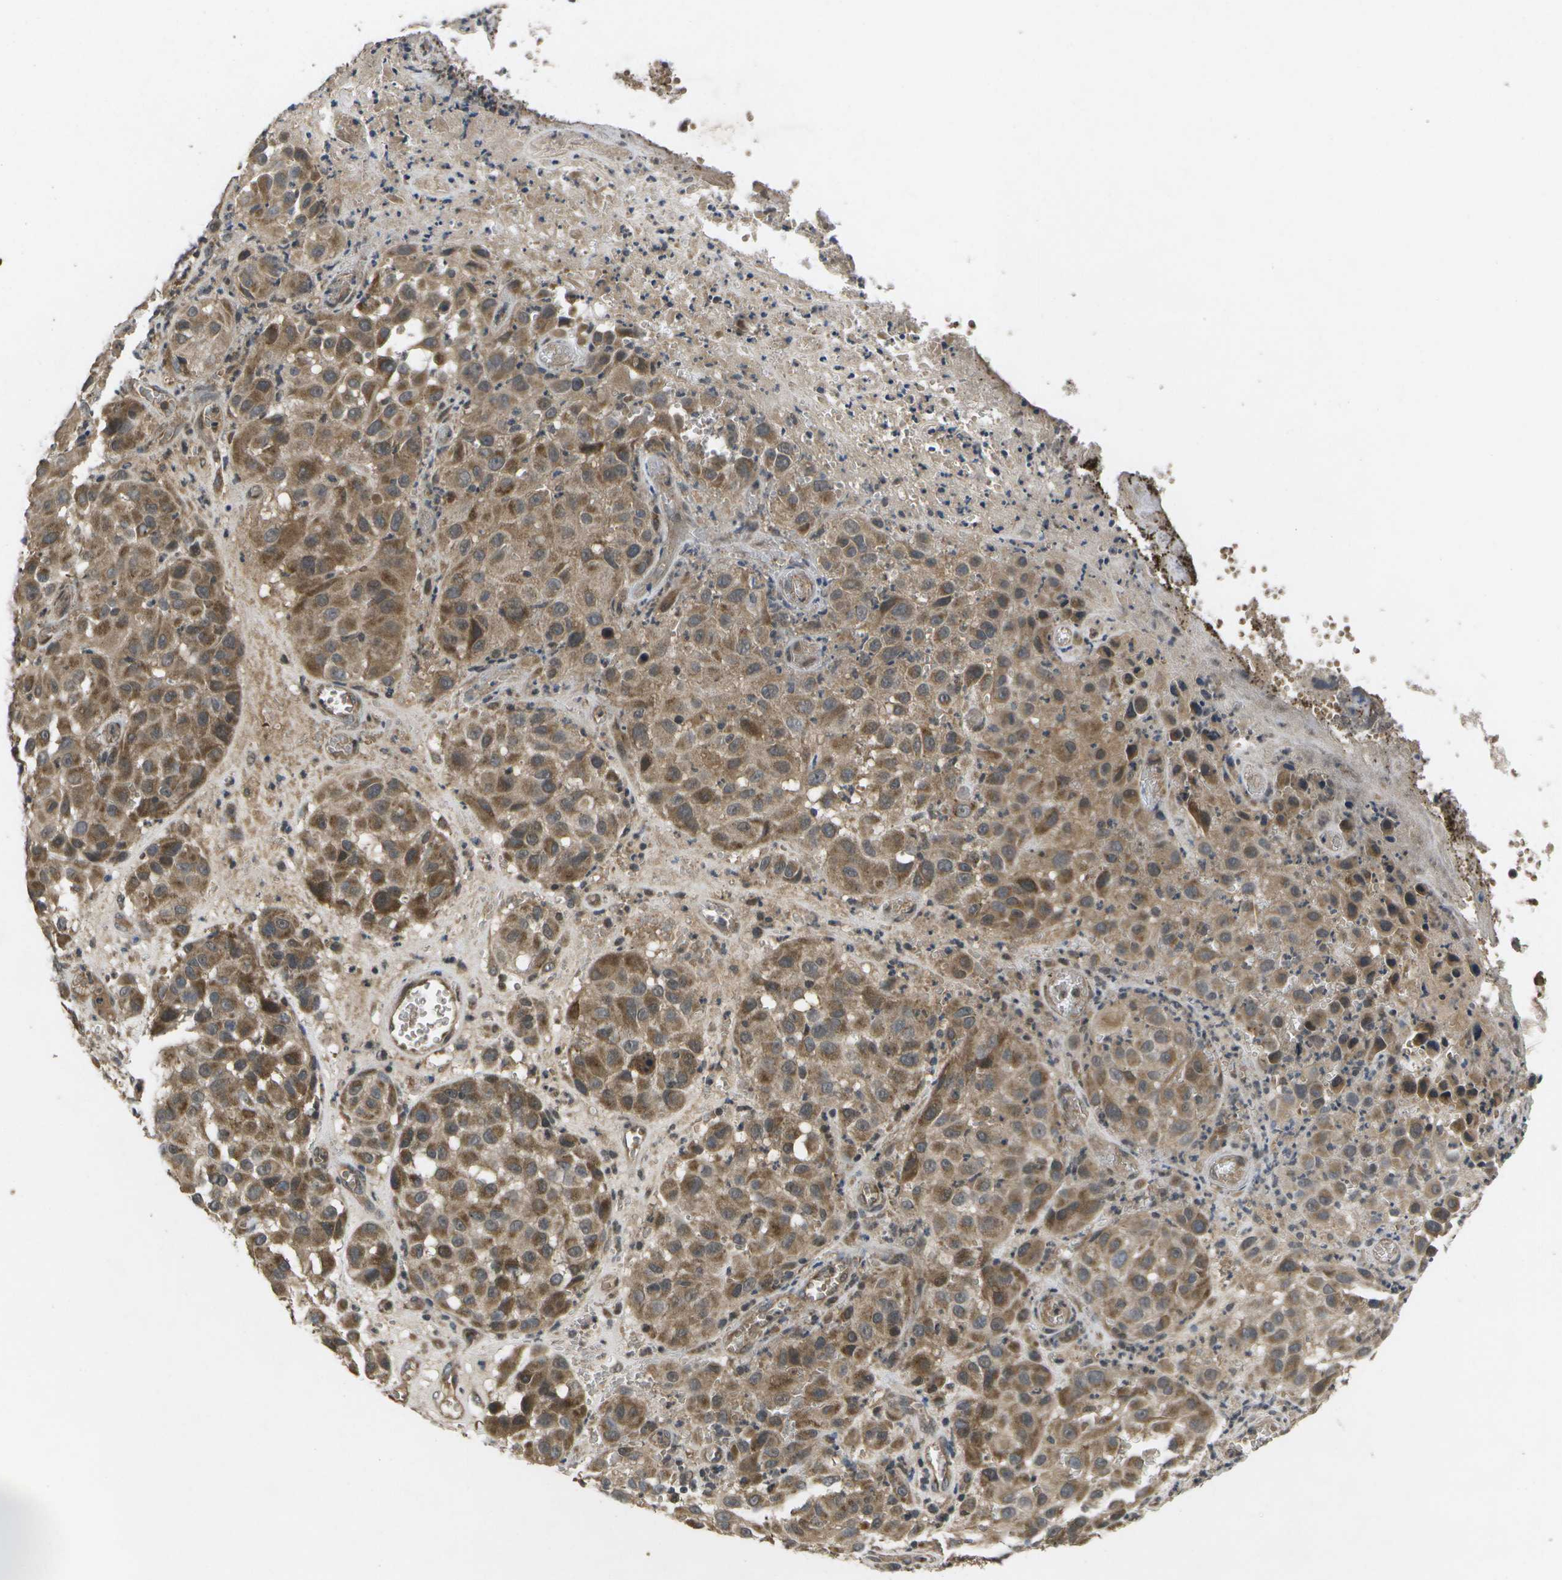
{"staining": {"intensity": "moderate", "quantity": ">75%", "location": "cytoplasmic/membranous"}, "tissue": "melanoma", "cell_type": "Tumor cells", "image_type": "cancer", "snomed": [{"axis": "morphology", "description": "Malignant melanoma, NOS"}, {"axis": "topography", "description": "Skin"}], "caption": "High-power microscopy captured an immunohistochemistry (IHC) histopathology image of malignant melanoma, revealing moderate cytoplasmic/membranous positivity in about >75% of tumor cells.", "gene": "ALAS1", "patient": {"sex": "female", "age": 21}}